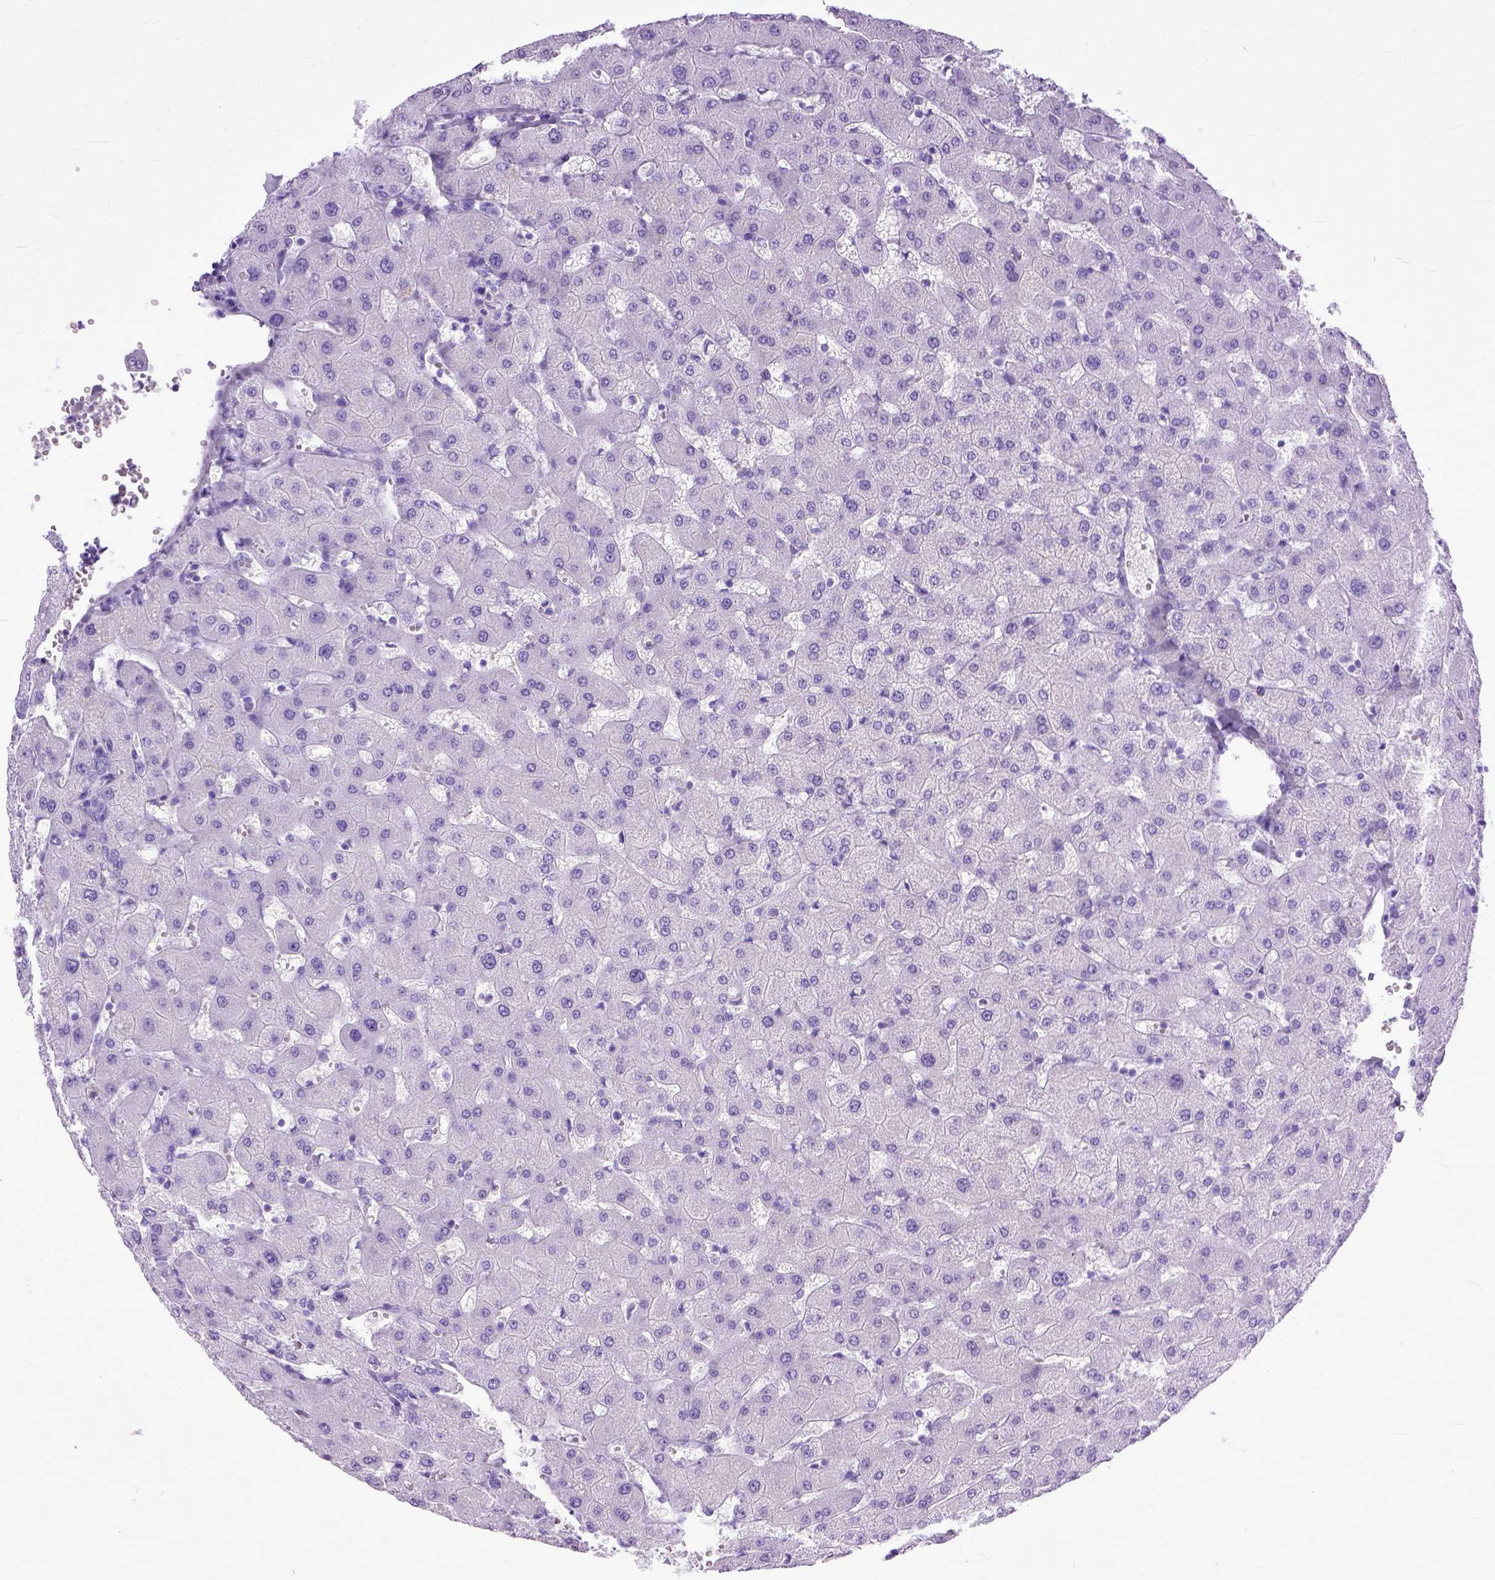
{"staining": {"intensity": "negative", "quantity": "none", "location": "none"}, "tissue": "liver", "cell_type": "Cholangiocytes", "image_type": "normal", "snomed": [{"axis": "morphology", "description": "Normal tissue, NOS"}, {"axis": "topography", "description": "Liver"}], "caption": "This histopathology image is of normal liver stained with immunohistochemistry (IHC) to label a protein in brown with the nuclei are counter-stained blue. There is no staining in cholangiocytes.", "gene": "GNGT1", "patient": {"sex": "female", "age": 63}}